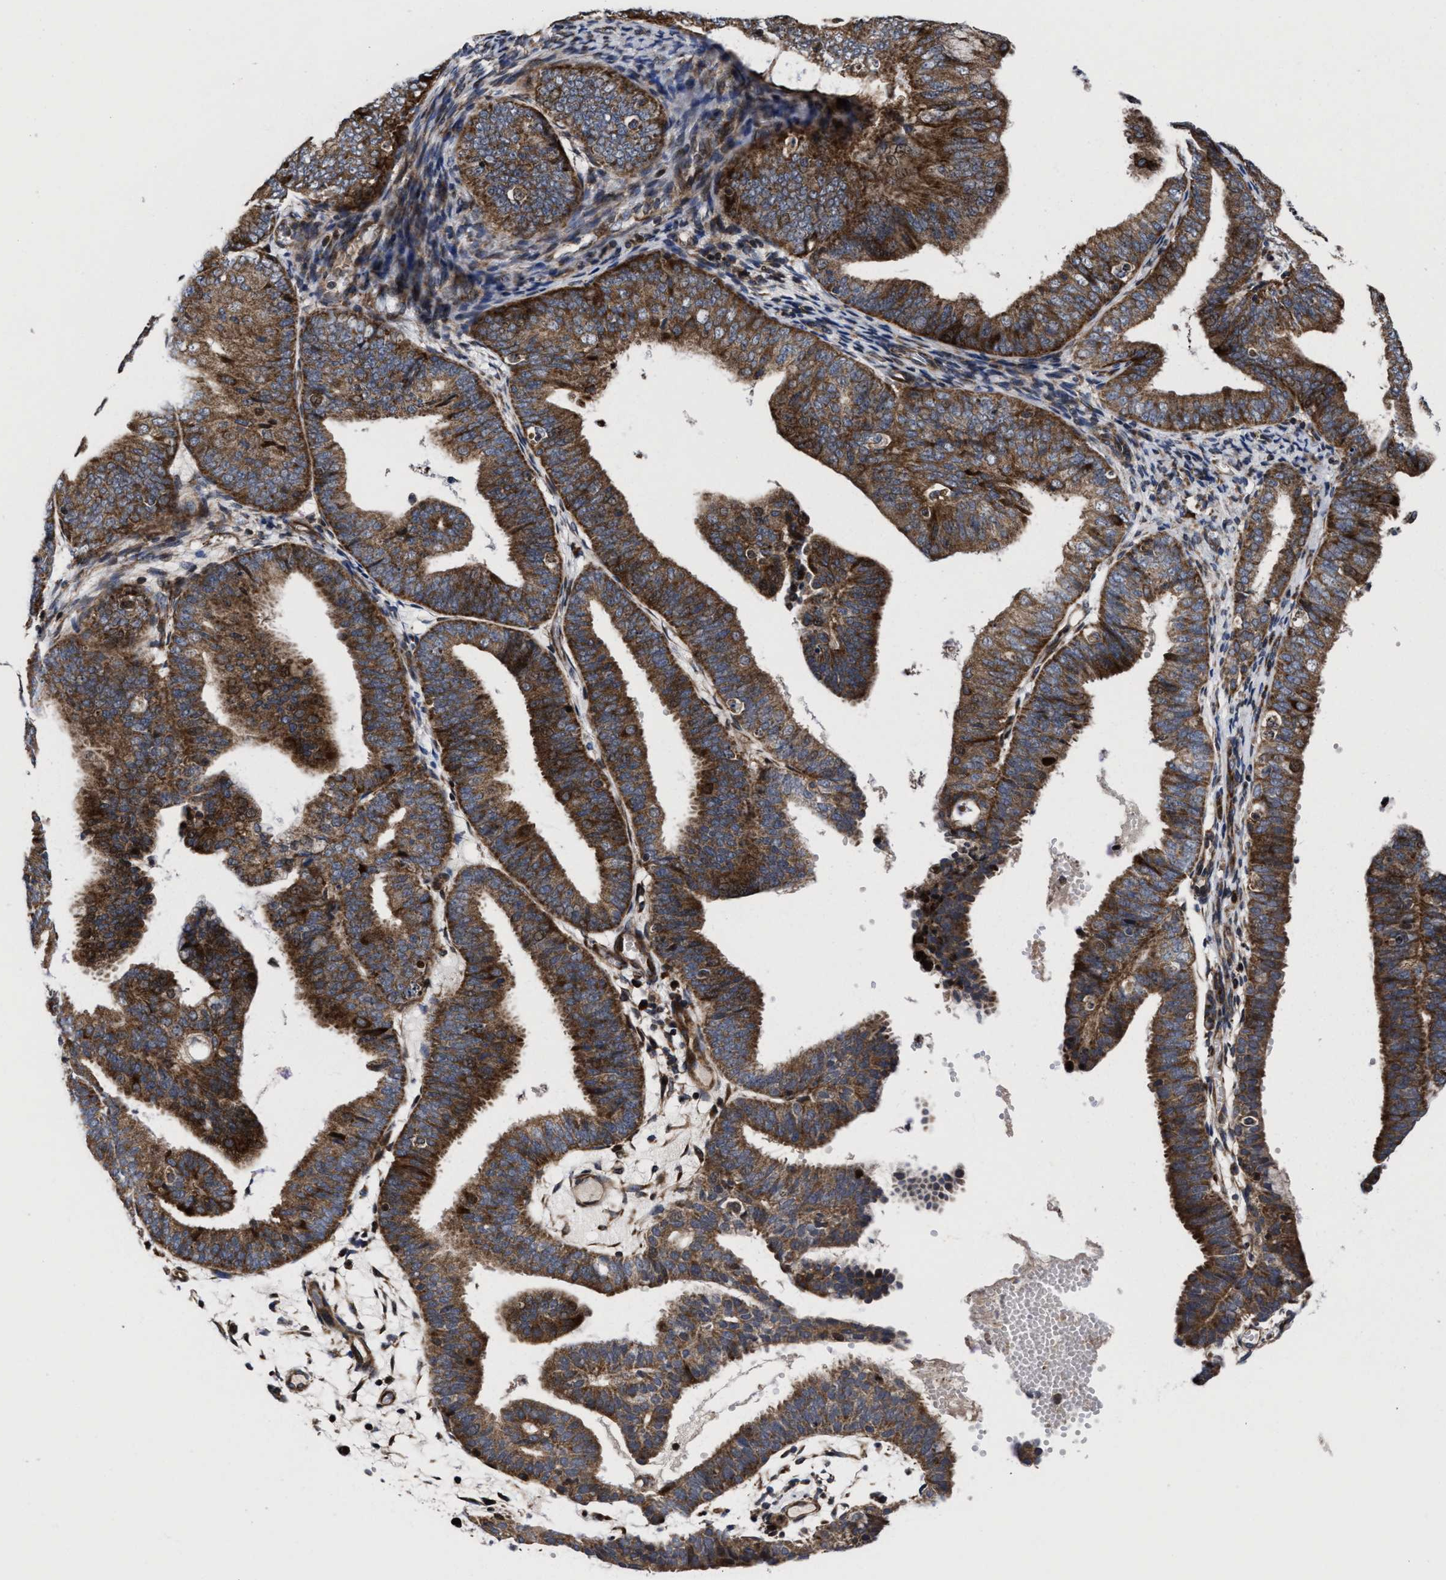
{"staining": {"intensity": "strong", "quantity": ">75%", "location": "cytoplasmic/membranous"}, "tissue": "endometrial cancer", "cell_type": "Tumor cells", "image_type": "cancer", "snomed": [{"axis": "morphology", "description": "Adenocarcinoma, NOS"}, {"axis": "topography", "description": "Endometrium"}], "caption": "A high amount of strong cytoplasmic/membranous expression is present in approximately >75% of tumor cells in adenocarcinoma (endometrial) tissue.", "gene": "MRPL50", "patient": {"sex": "female", "age": 63}}